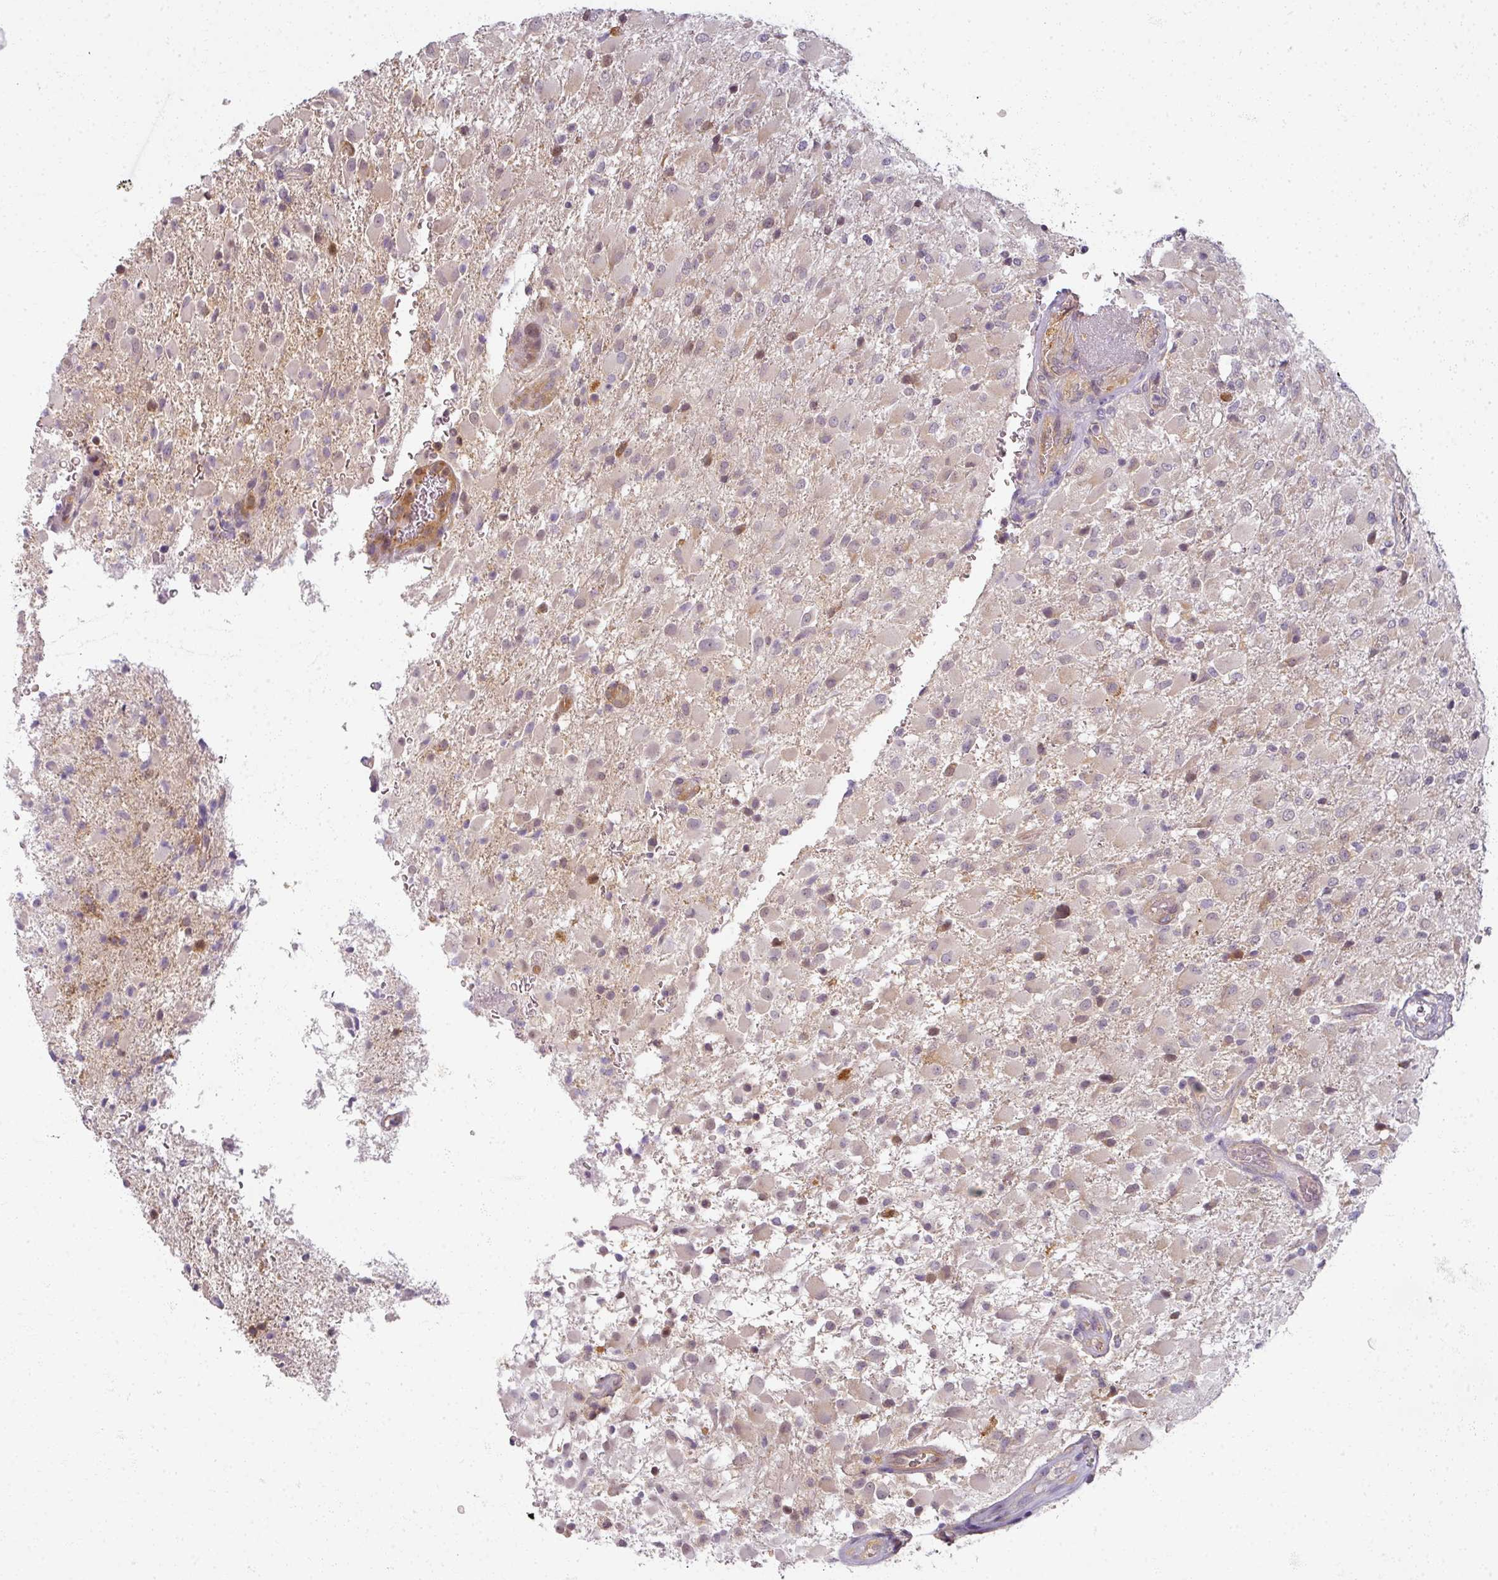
{"staining": {"intensity": "weak", "quantity": "<25%", "location": "cytoplasmic/membranous"}, "tissue": "glioma", "cell_type": "Tumor cells", "image_type": "cancer", "snomed": [{"axis": "morphology", "description": "Glioma, malignant, Low grade"}, {"axis": "topography", "description": "Brain"}], "caption": "Immunohistochemistry (IHC) of malignant glioma (low-grade) displays no staining in tumor cells. Brightfield microscopy of immunohistochemistry (IHC) stained with DAB (3,3'-diaminobenzidine) (brown) and hematoxylin (blue), captured at high magnification.", "gene": "AGPAT4", "patient": {"sex": "male", "age": 65}}